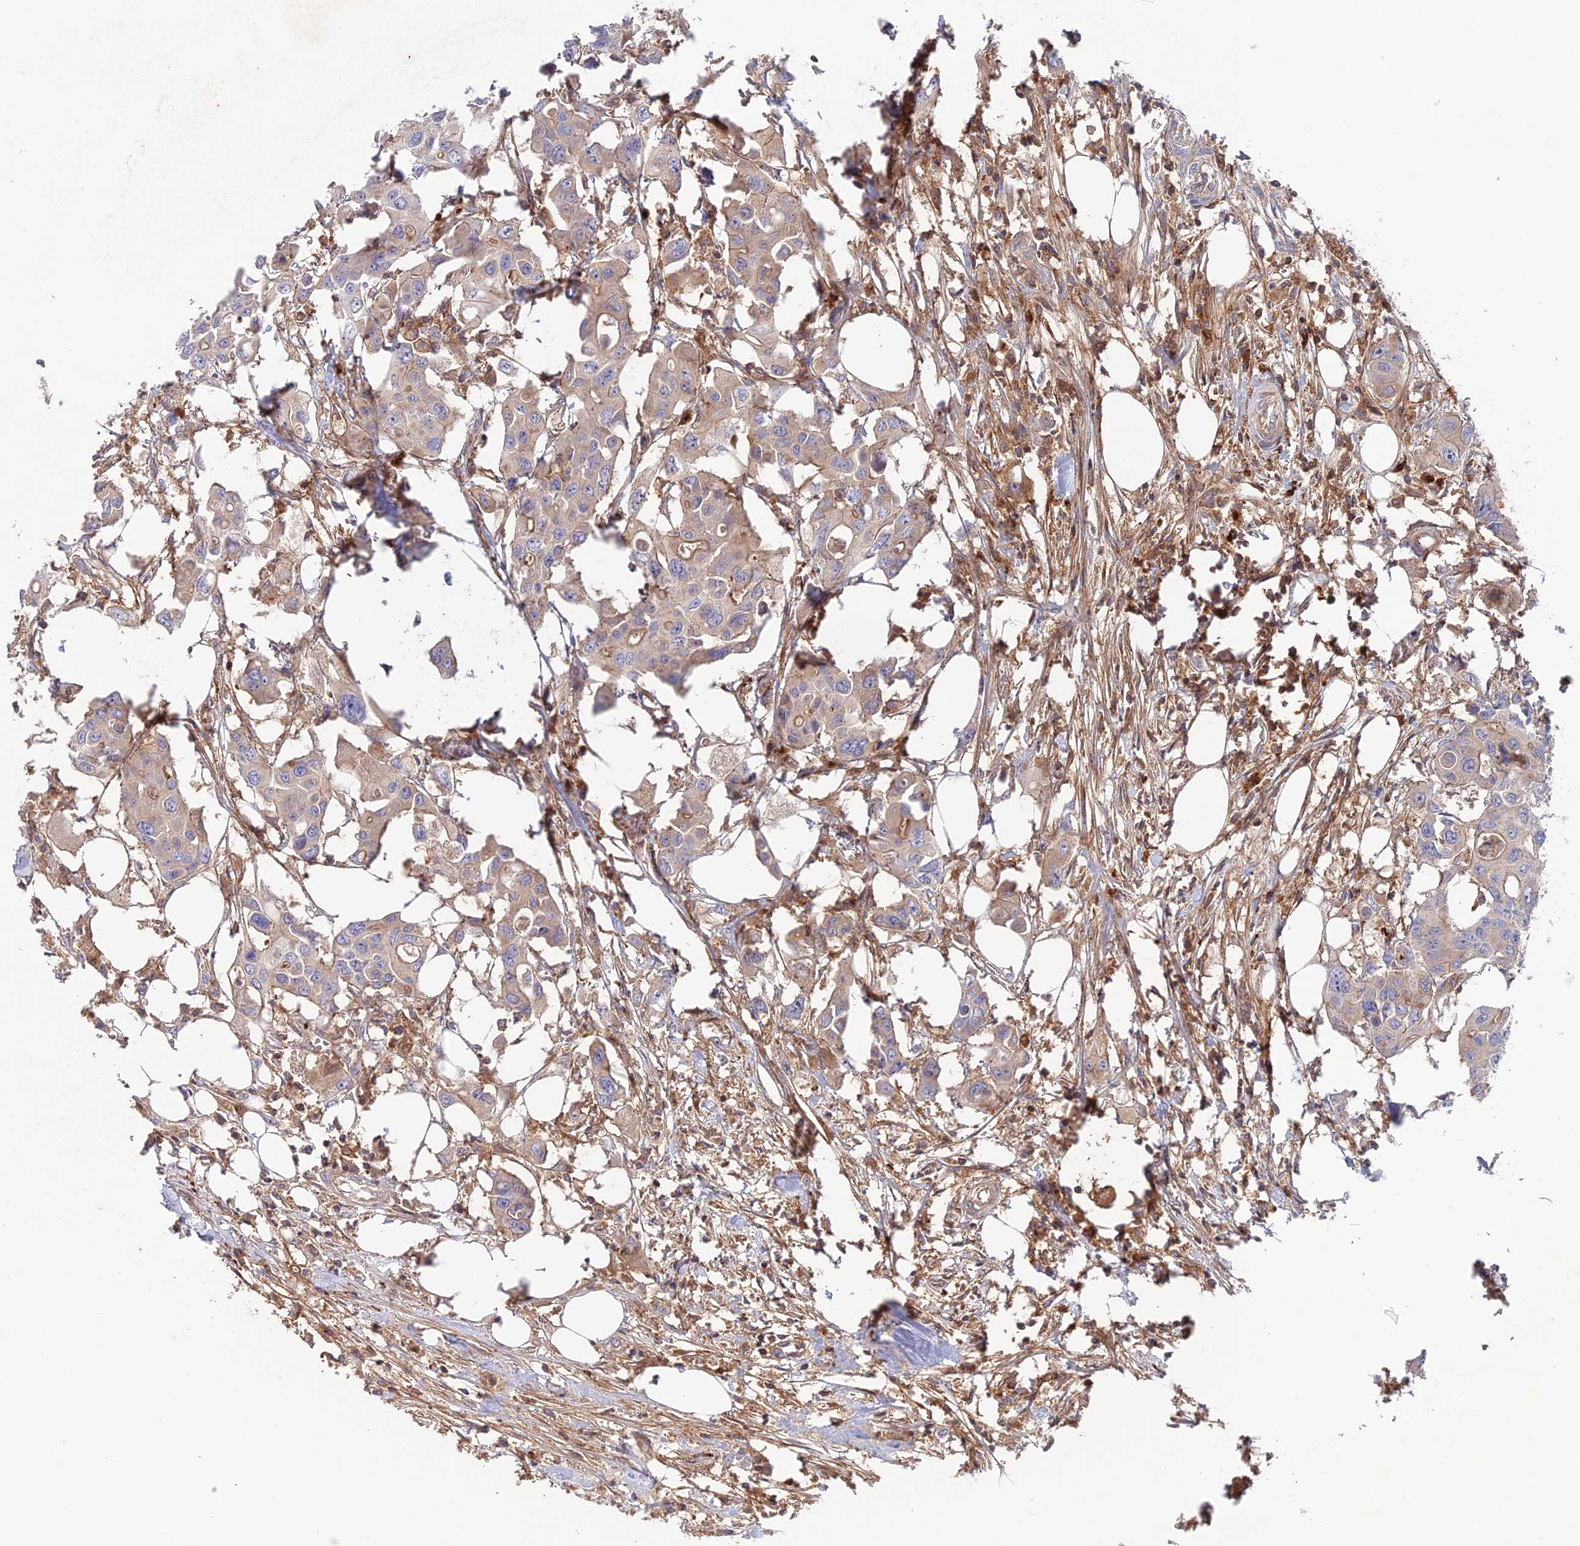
{"staining": {"intensity": "weak", "quantity": "<25%", "location": "cytoplasmic/membranous"}, "tissue": "colorectal cancer", "cell_type": "Tumor cells", "image_type": "cancer", "snomed": [{"axis": "morphology", "description": "Adenocarcinoma, NOS"}, {"axis": "topography", "description": "Colon"}], "caption": "Protein analysis of adenocarcinoma (colorectal) exhibits no significant expression in tumor cells. Brightfield microscopy of IHC stained with DAB (3,3'-diaminobenzidine) (brown) and hematoxylin (blue), captured at high magnification.", "gene": "CPNE7", "patient": {"sex": "male", "age": 77}}